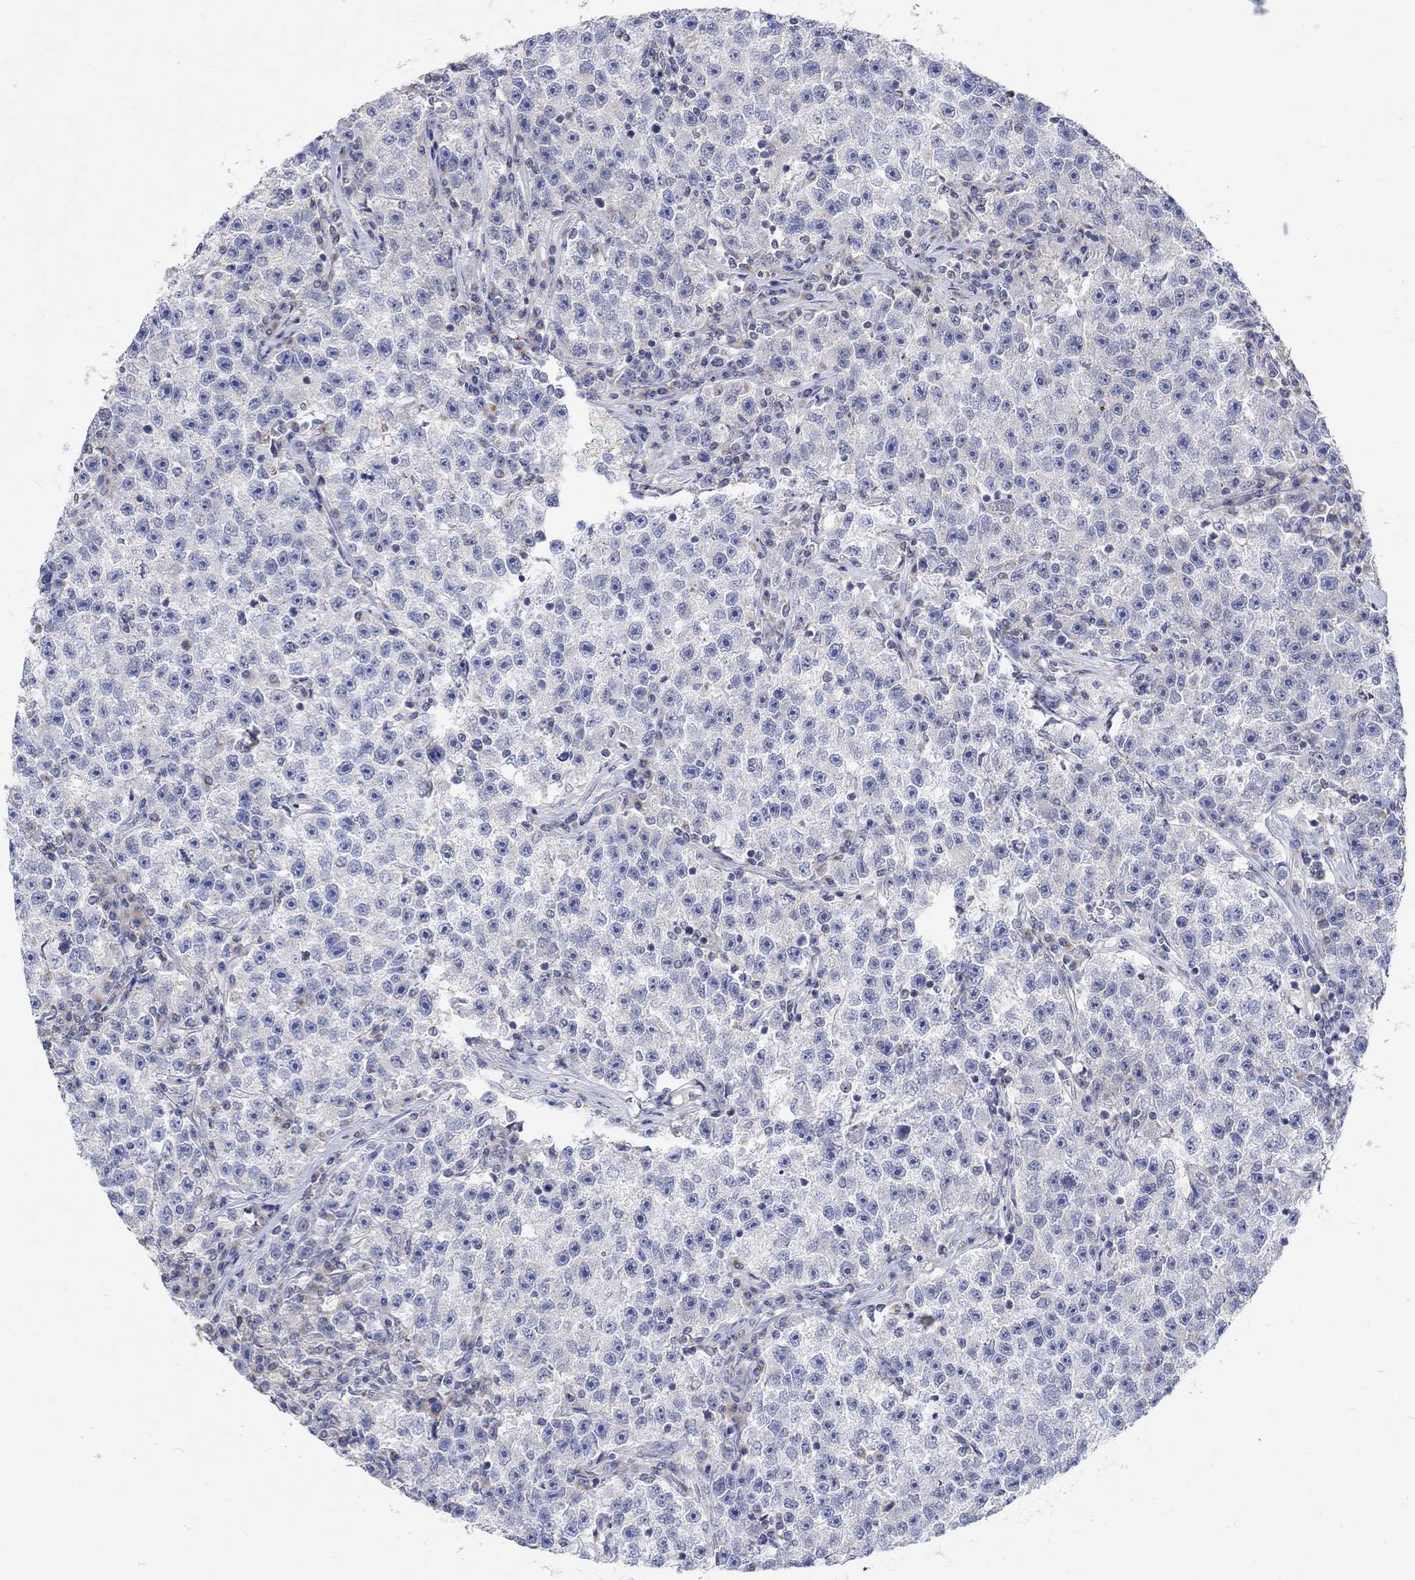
{"staining": {"intensity": "negative", "quantity": "none", "location": "none"}, "tissue": "testis cancer", "cell_type": "Tumor cells", "image_type": "cancer", "snomed": [{"axis": "morphology", "description": "Seminoma, NOS"}, {"axis": "topography", "description": "Testis"}], "caption": "Tumor cells are negative for protein expression in human seminoma (testis).", "gene": "NAV3", "patient": {"sex": "male", "age": 22}}